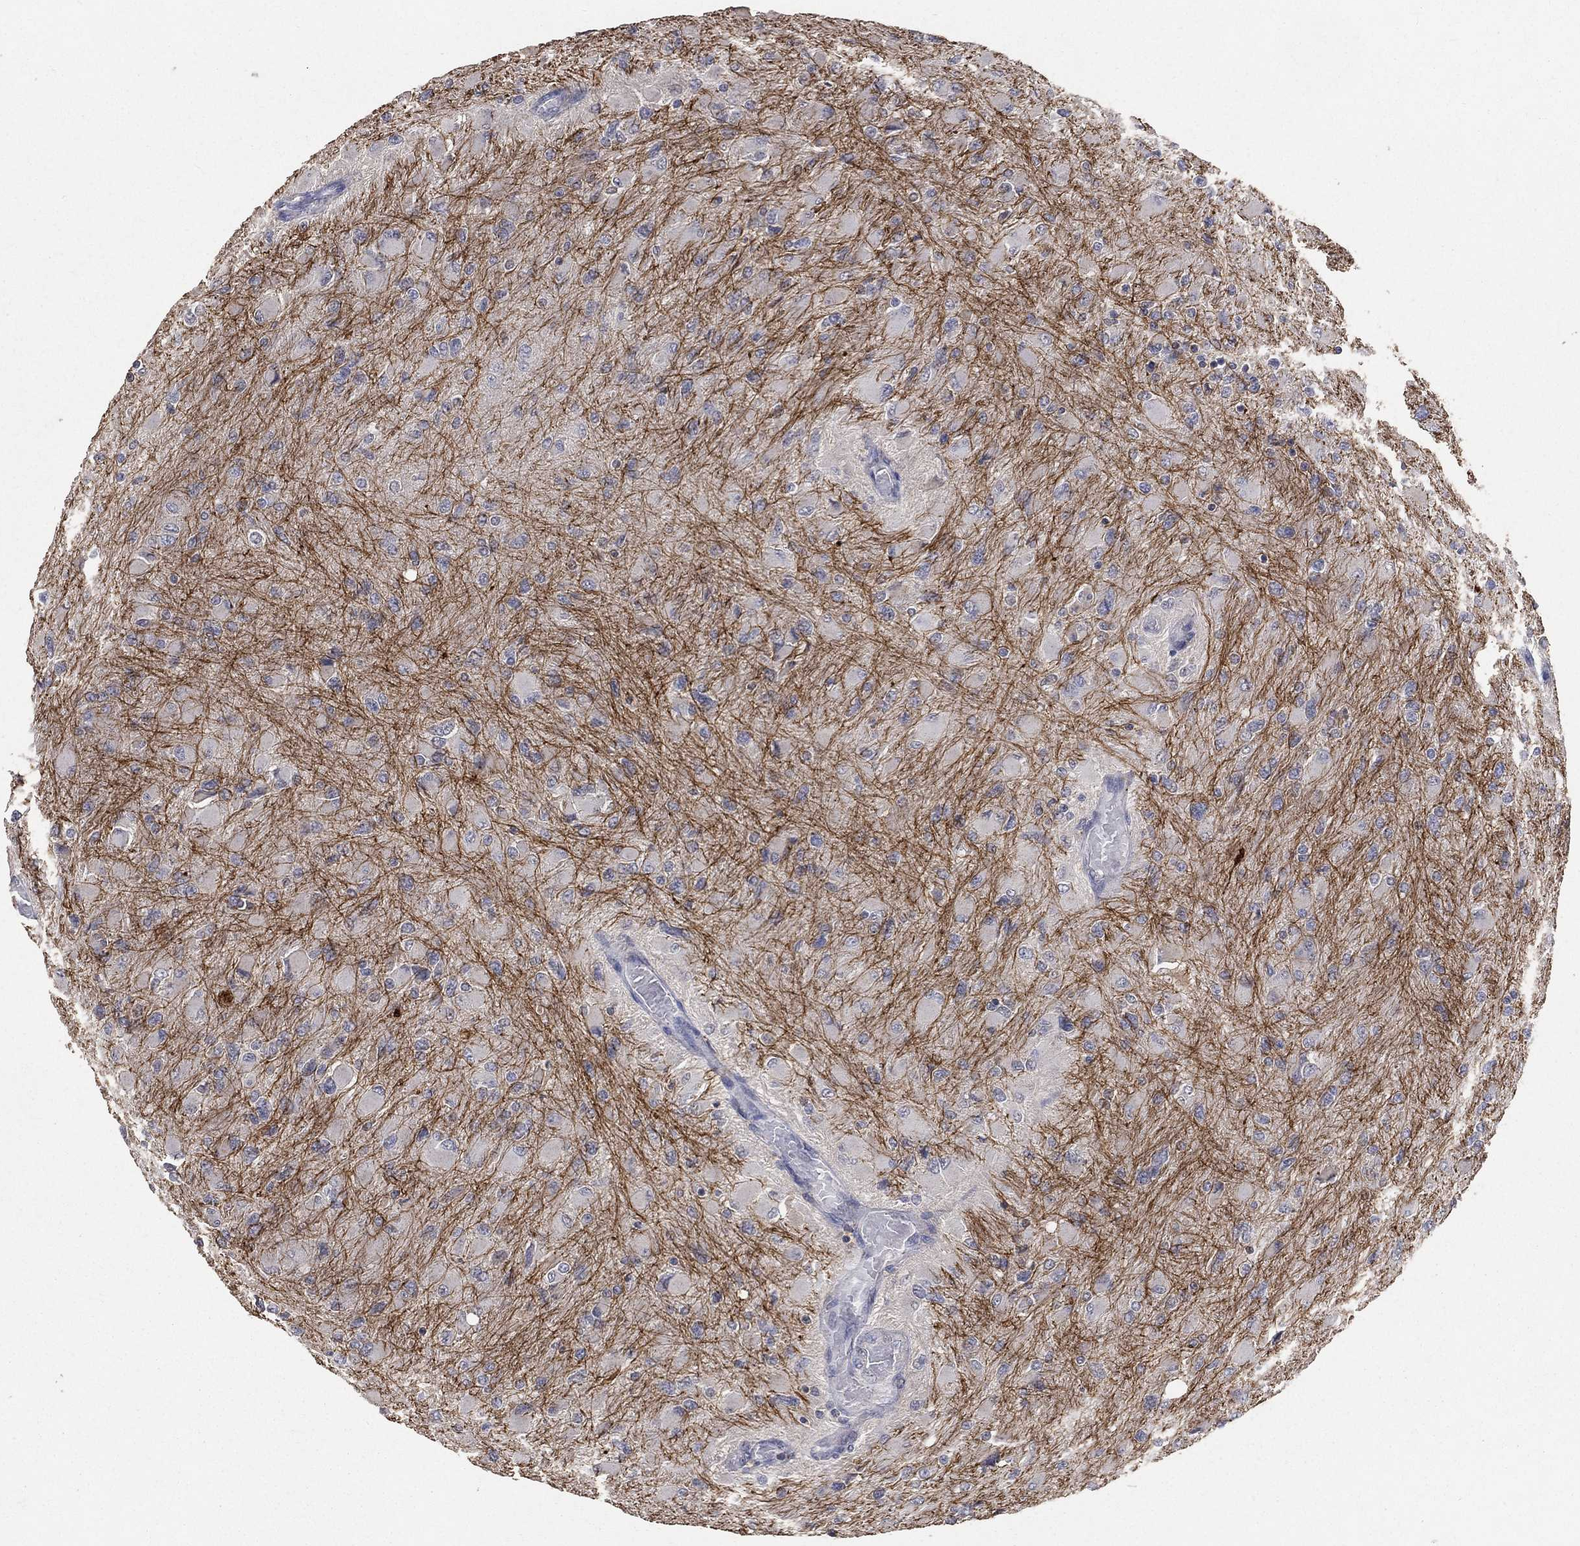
{"staining": {"intensity": "negative", "quantity": "none", "location": "none"}, "tissue": "glioma", "cell_type": "Tumor cells", "image_type": "cancer", "snomed": [{"axis": "morphology", "description": "Glioma, malignant, High grade"}, {"axis": "topography", "description": "Cerebral cortex"}], "caption": "Histopathology image shows no protein staining in tumor cells of glioma tissue.", "gene": "SNAP25", "patient": {"sex": "female", "age": 36}}